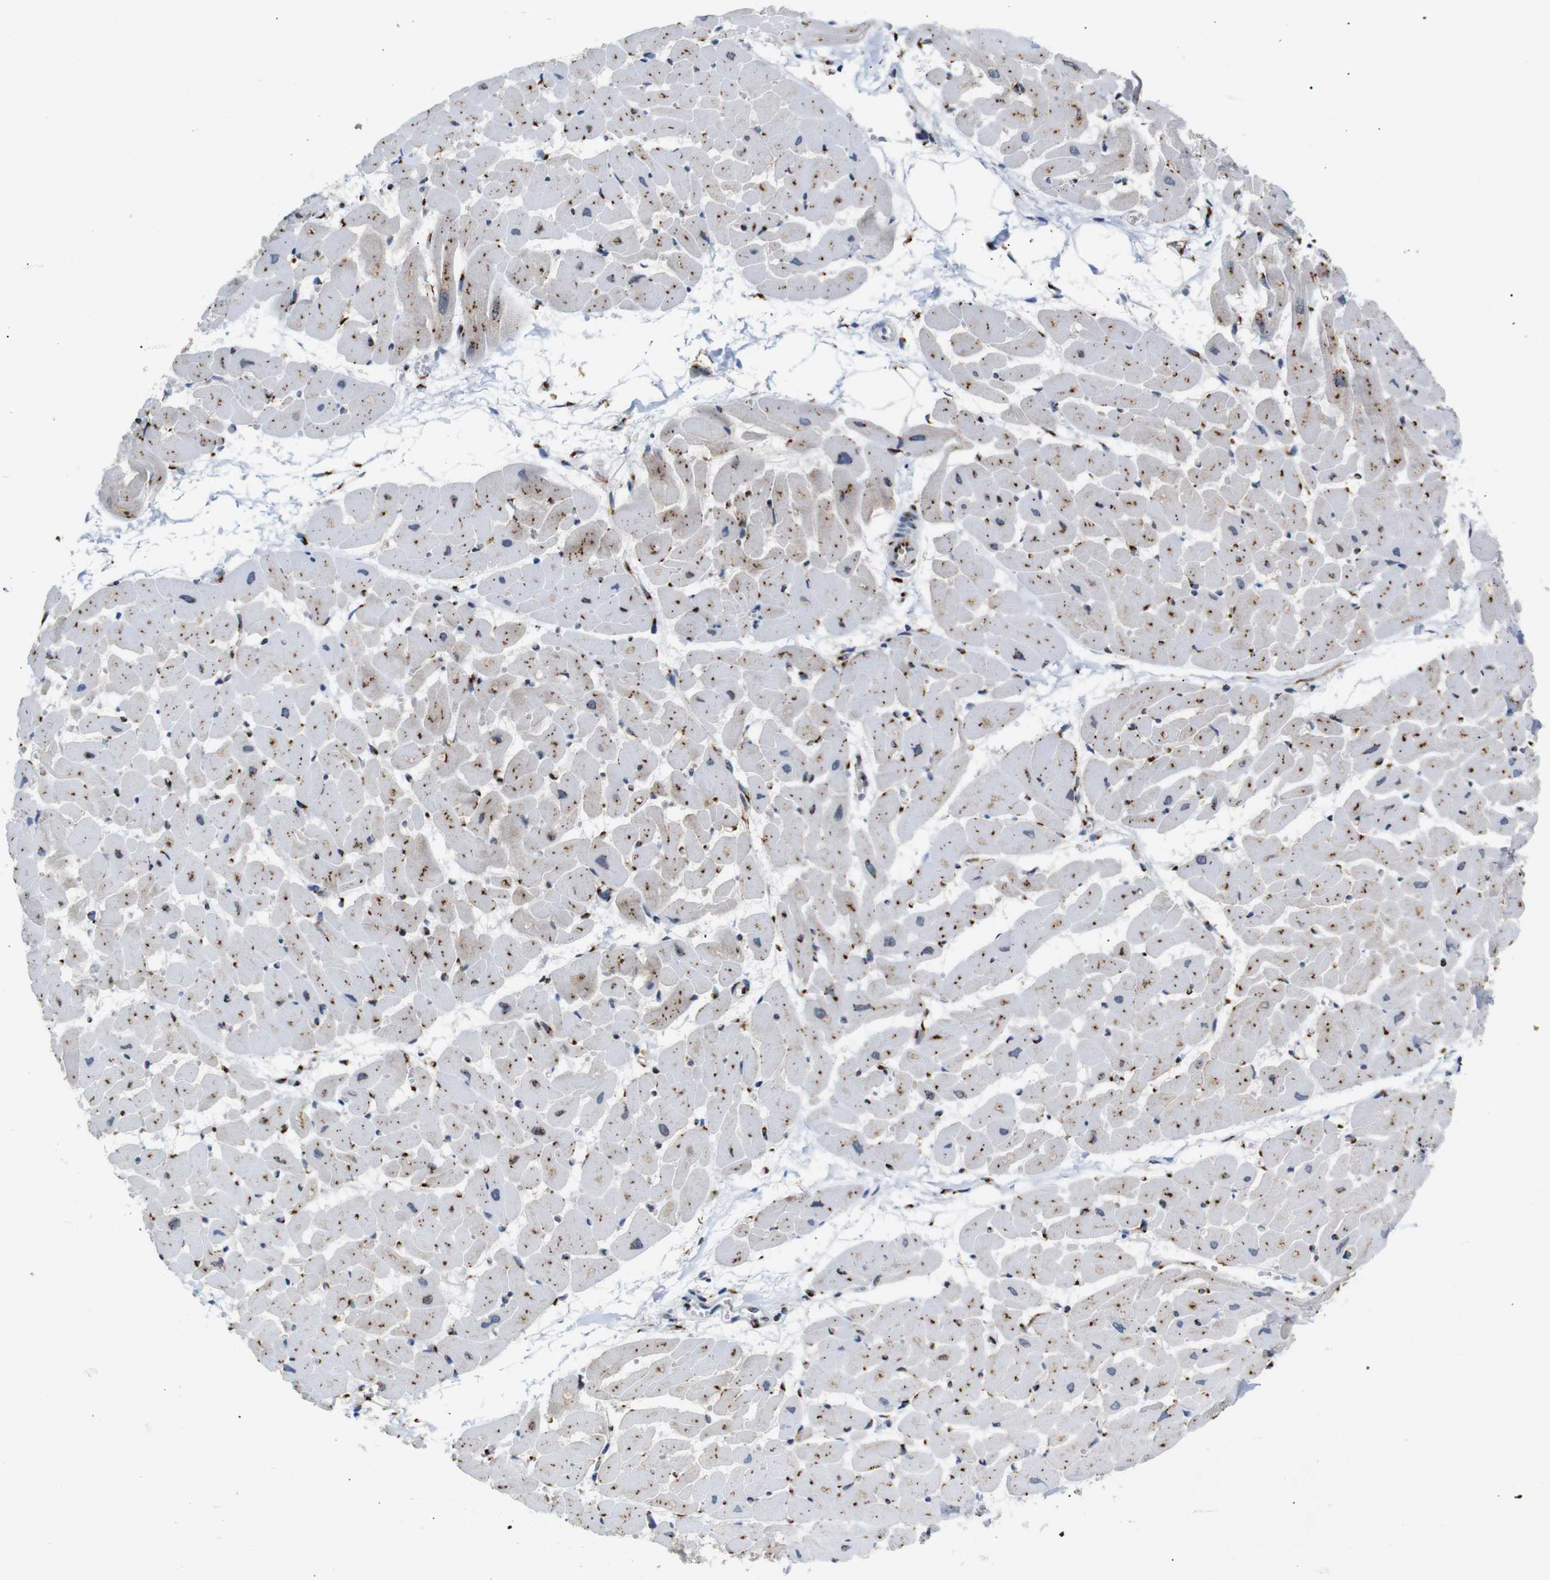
{"staining": {"intensity": "moderate", "quantity": "25%-75%", "location": "cytoplasmic/membranous"}, "tissue": "heart muscle", "cell_type": "Cardiomyocytes", "image_type": "normal", "snomed": [{"axis": "morphology", "description": "Normal tissue, NOS"}, {"axis": "topography", "description": "Heart"}], "caption": "This photomicrograph displays immunohistochemistry staining of benign human heart muscle, with medium moderate cytoplasmic/membranous staining in approximately 25%-75% of cardiomyocytes.", "gene": "TGOLN2", "patient": {"sex": "female", "age": 19}}